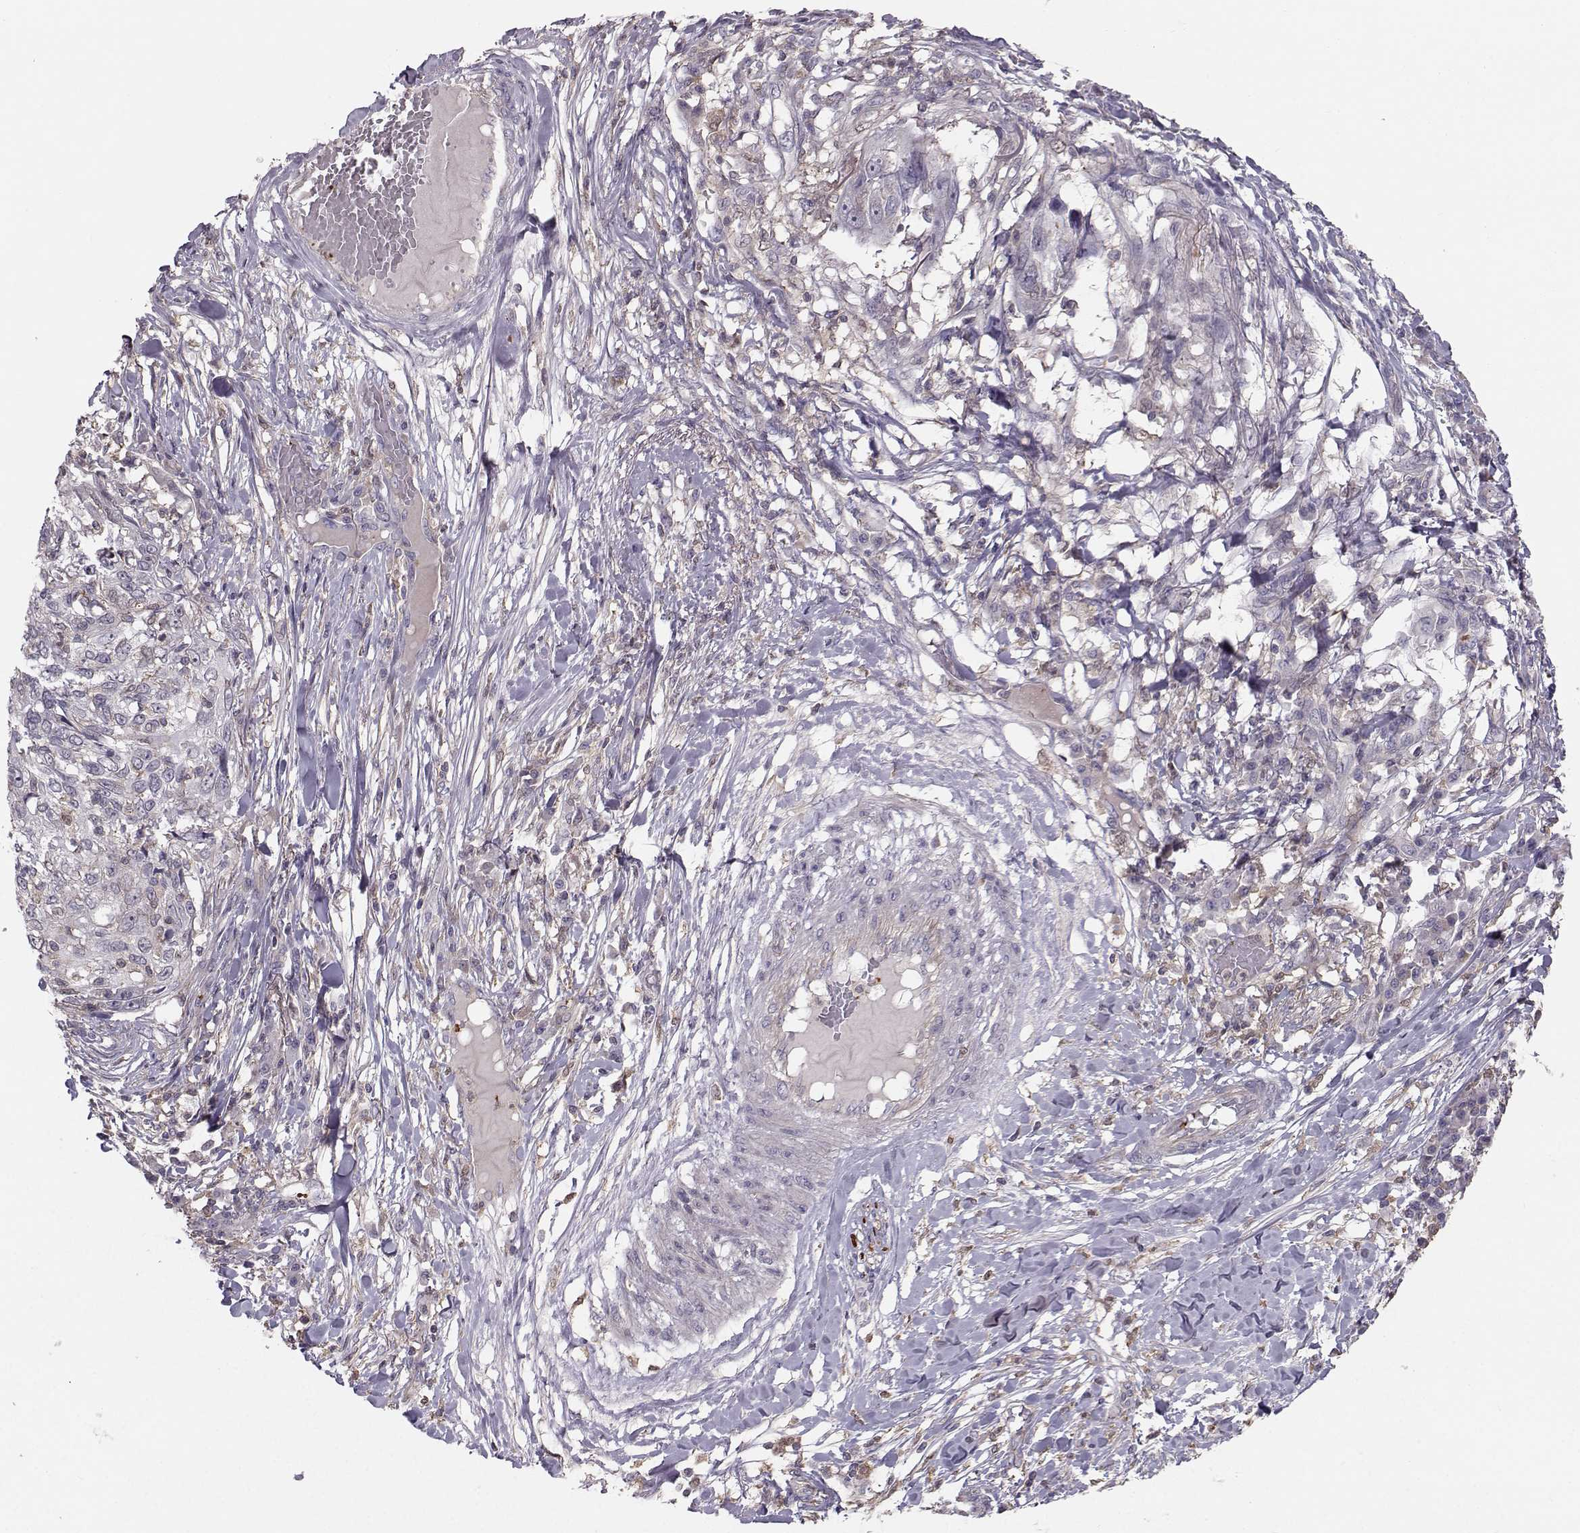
{"staining": {"intensity": "negative", "quantity": "none", "location": "none"}, "tissue": "skin cancer", "cell_type": "Tumor cells", "image_type": "cancer", "snomed": [{"axis": "morphology", "description": "Squamous cell carcinoma, NOS"}, {"axis": "topography", "description": "Skin"}], "caption": "There is no significant expression in tumor cells of skin cancer (squamous cell carcinoma). (Immunohistochemistry (ihc), brightfield microscopy, high magnification).", "gene": "ASB16", "patient": {"sex": "male", "age": 92}}